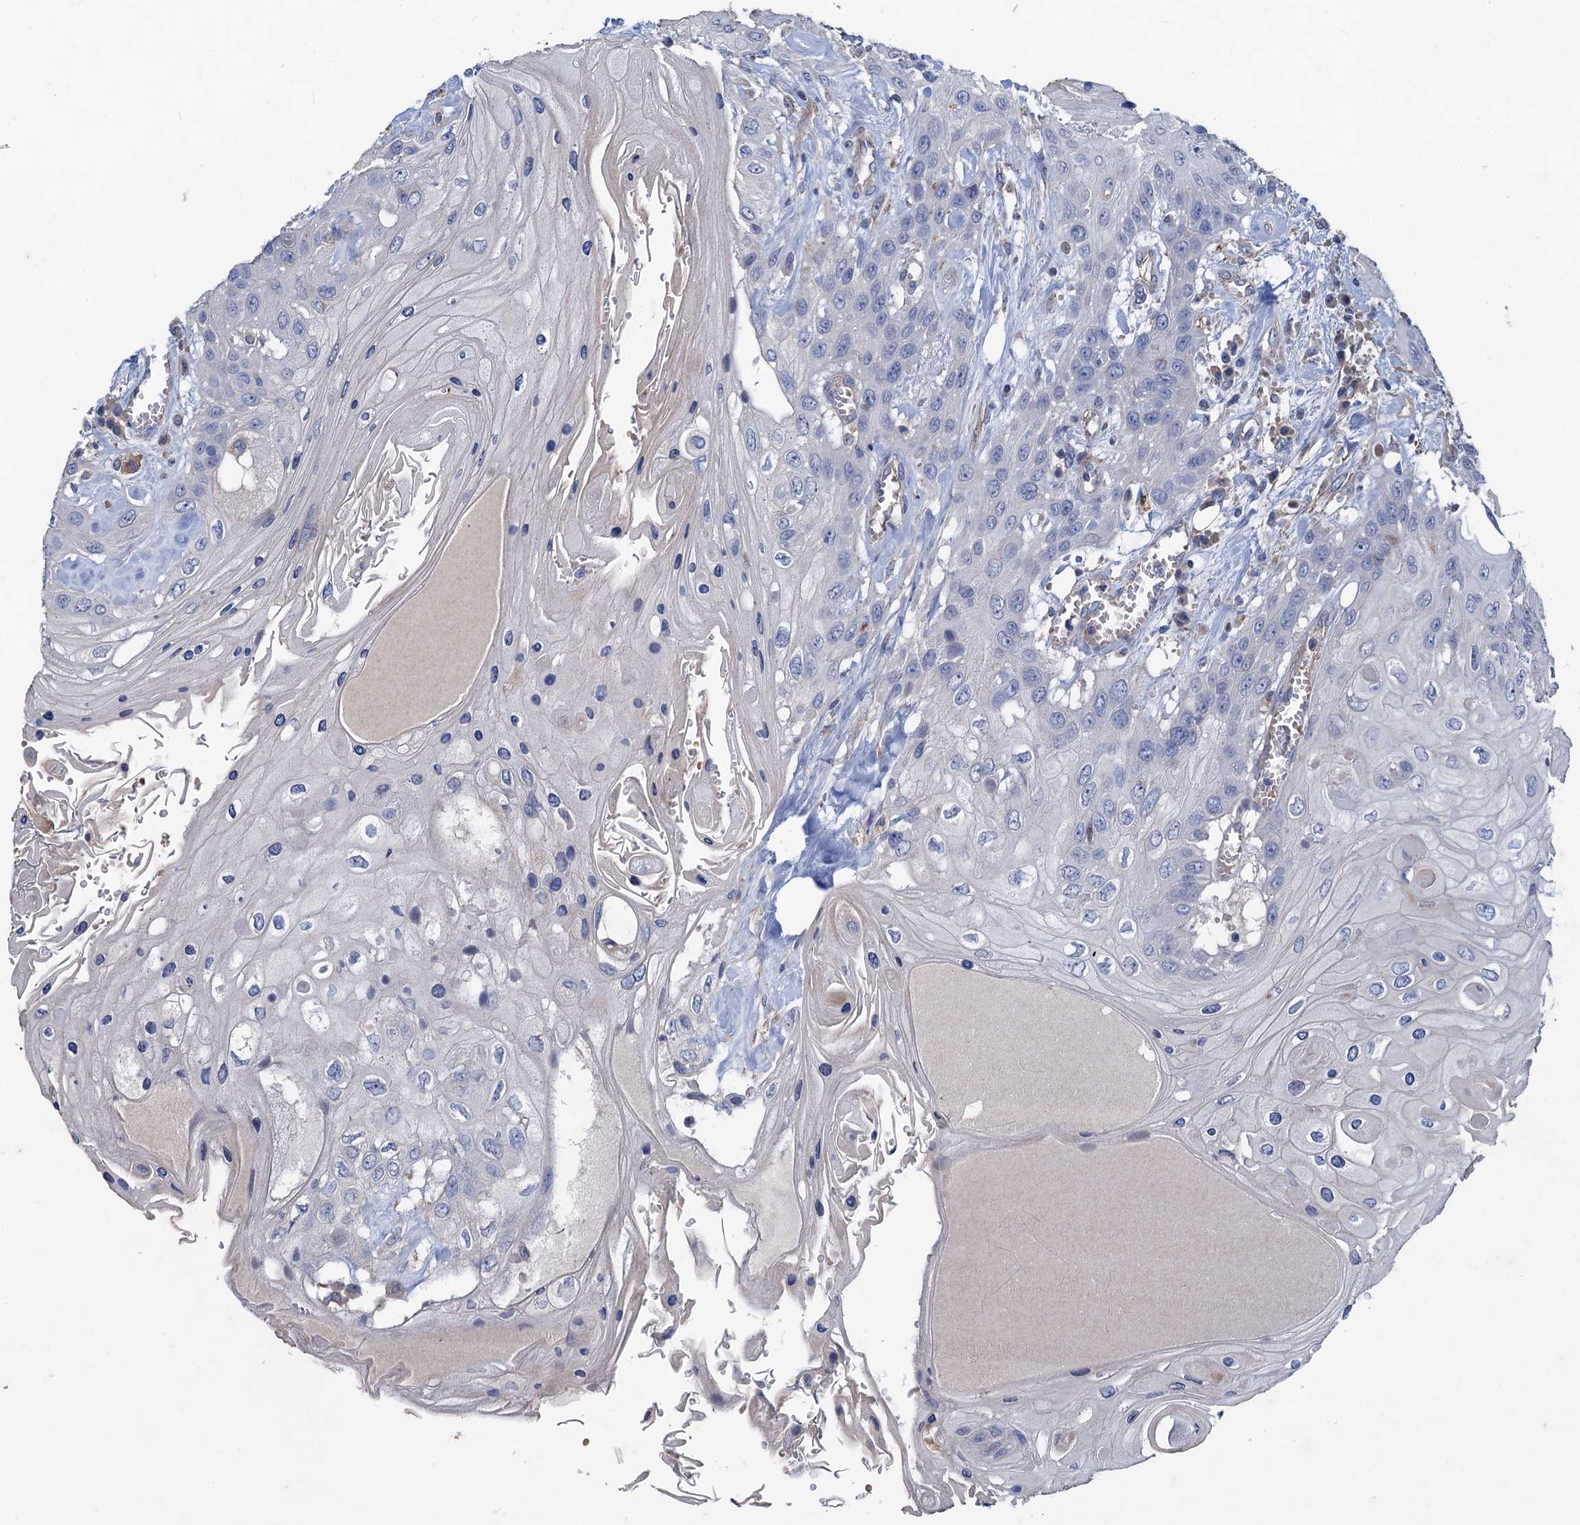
{"staining": {"intensity": "negative", "quantity": "none", "location": "none"}, "tissue": "head and neck cancer", "cell_type": "Tumor cells", "image_type": "cancer", "snomed": [{"axis": "morphology", "description": "Squamous cell carcinoma, NOS"}, {"axis": "topography", "description": "Head-Neck"}], "caption": "Immunohistochemistry (IHC) histopathology image of neoplastic tissue: human squamous cell carcinoma (head and neck) stained with DAB (3,3'-diaminobenzidine) displays no significant protein expression in tumor cells. (DAB (3,3'-diaminobenzidine) immunohistochemistry, high magnification).", "gene": "SMCO3", "patient": {"sex": "female", "age": 43}}